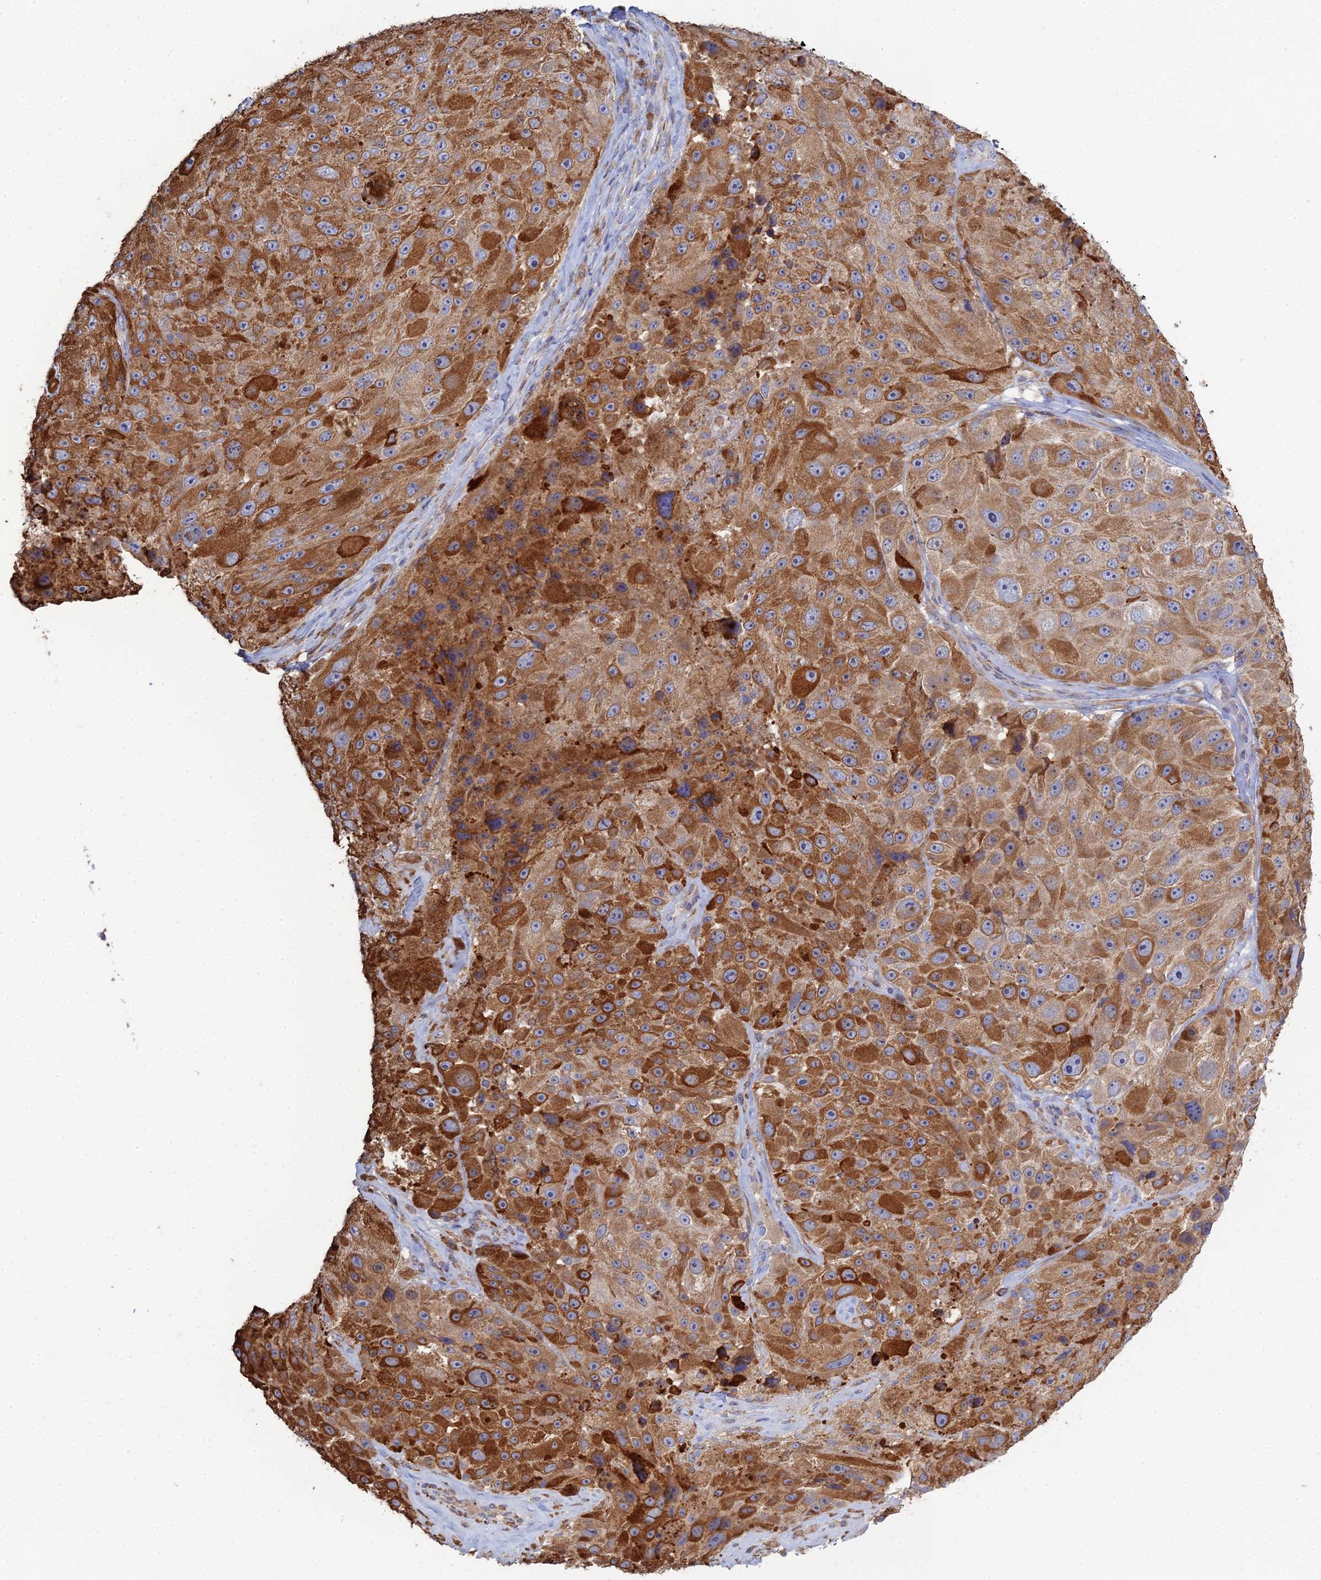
{"staining": {"intensity": "strong", "quantity": ">75%", "location": "cytoplasmic/membranous"}, "tissue": "melanoma", "cell_type": "Tumor cells", "image_type": "cancer", "snomed": [{"axis": "morphology", "description": "Malignant melanoma, Metastatic site"}, {"axis": "topography", "description": "Lymph node"}], "caption": "A micrograph of human melanoma stained for a protein reveals strong cytoplasmic/membranous brown staining in tumor cells. The staining was performed using DAB to visualize the protein expression in brown, while the nuclei were stained in blue with hematoxylin (Magnification: 20x).", "gene": "TRAPPC6A", "patient": {"sex": "male", "age": 62}}